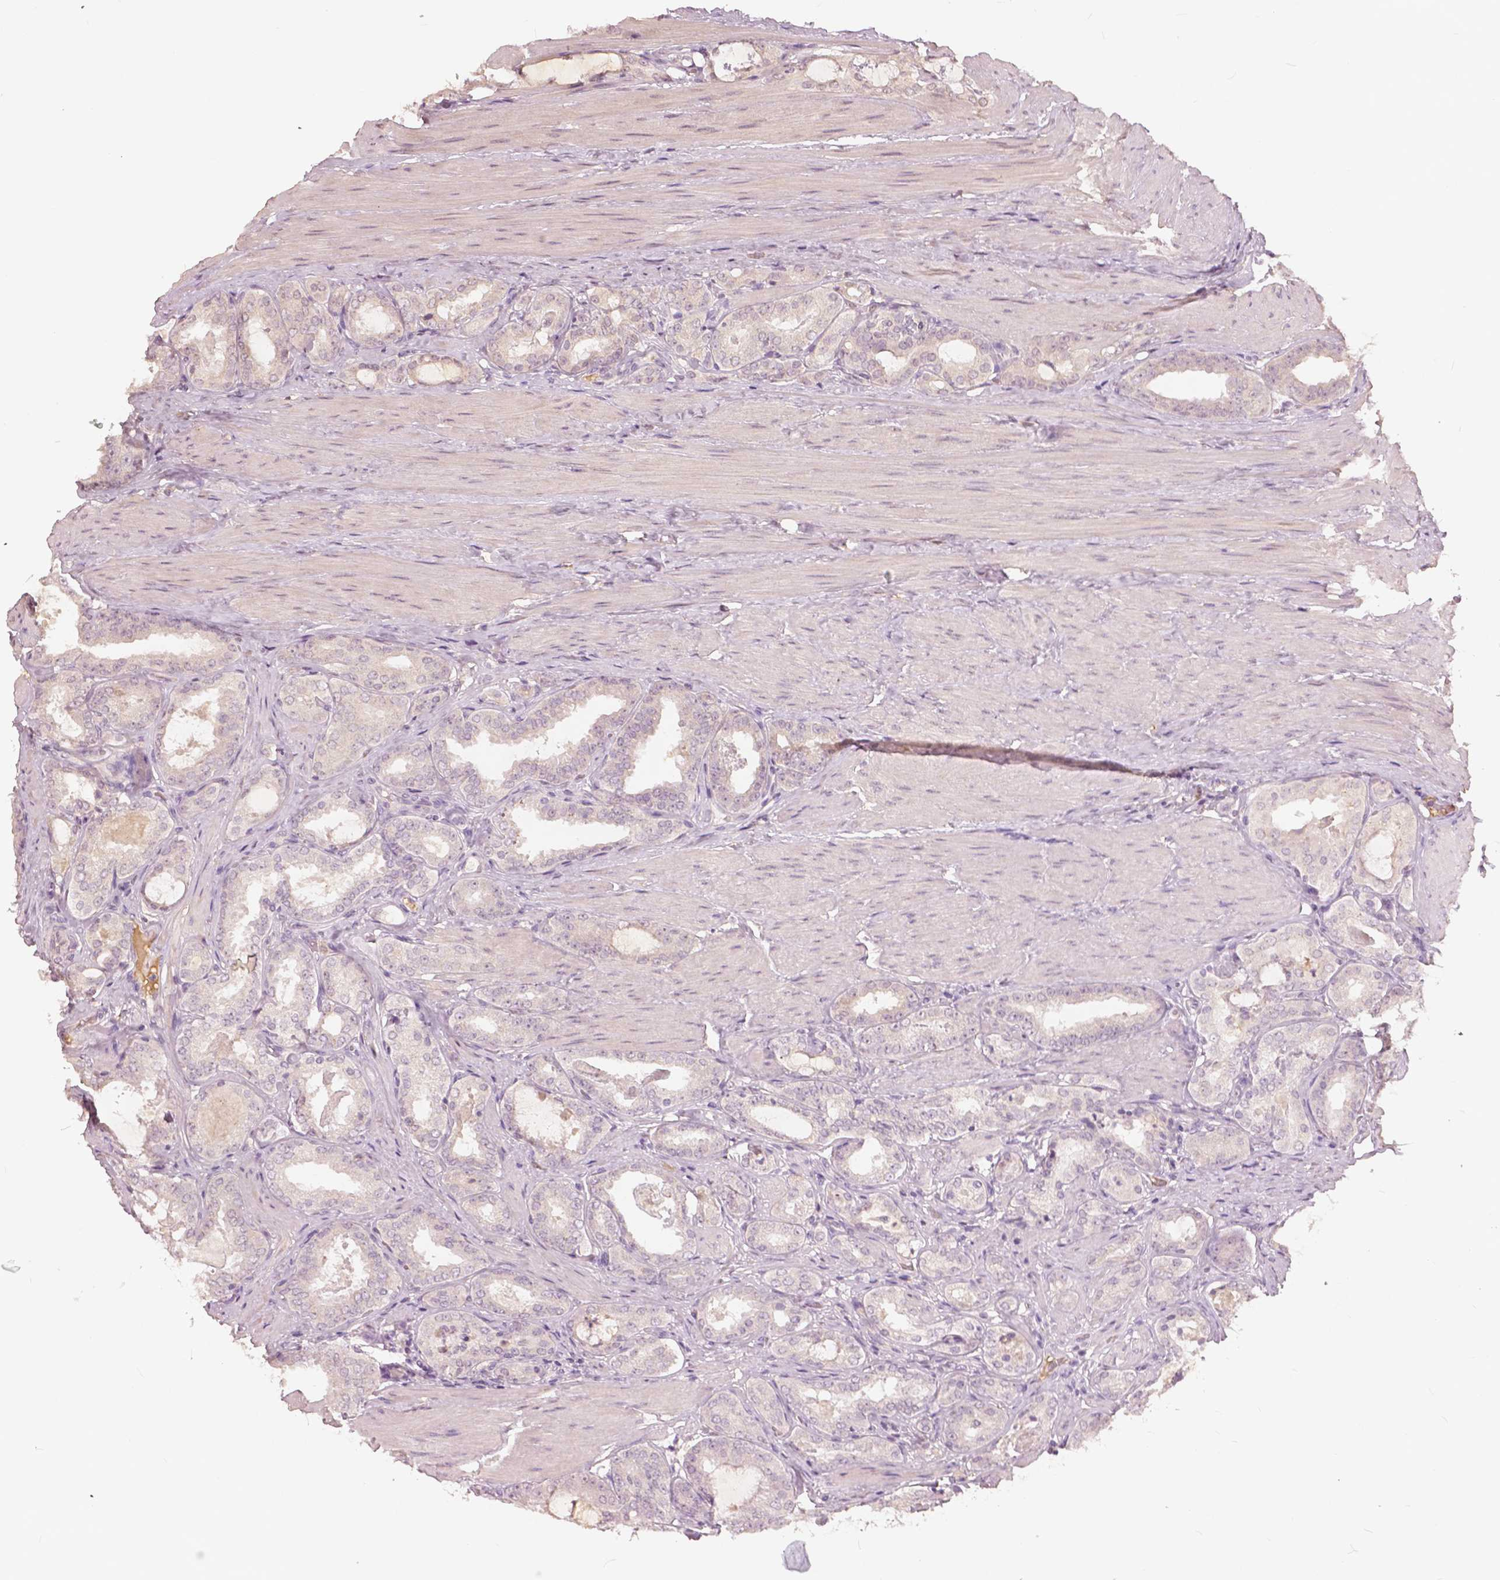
{"staining": {"intensity": "weak", "quantity": "<25%", "location": "nuclear"}, "tissue": "prostate cancer", "cell_type": "Tumor cells", "image_type": "cancer", "snomed": [{"axis": "morphology", "description": "Adenocarcinoma, High grade"}, {"axis": "topography", "description": "Prostate"}], "caption": "Tumor cells are negative for protein expression in human prostate adenocarcinoma (high-grade).", "gene": "ANGPTL4", "patient": {"sex": "male", "age": 63}}